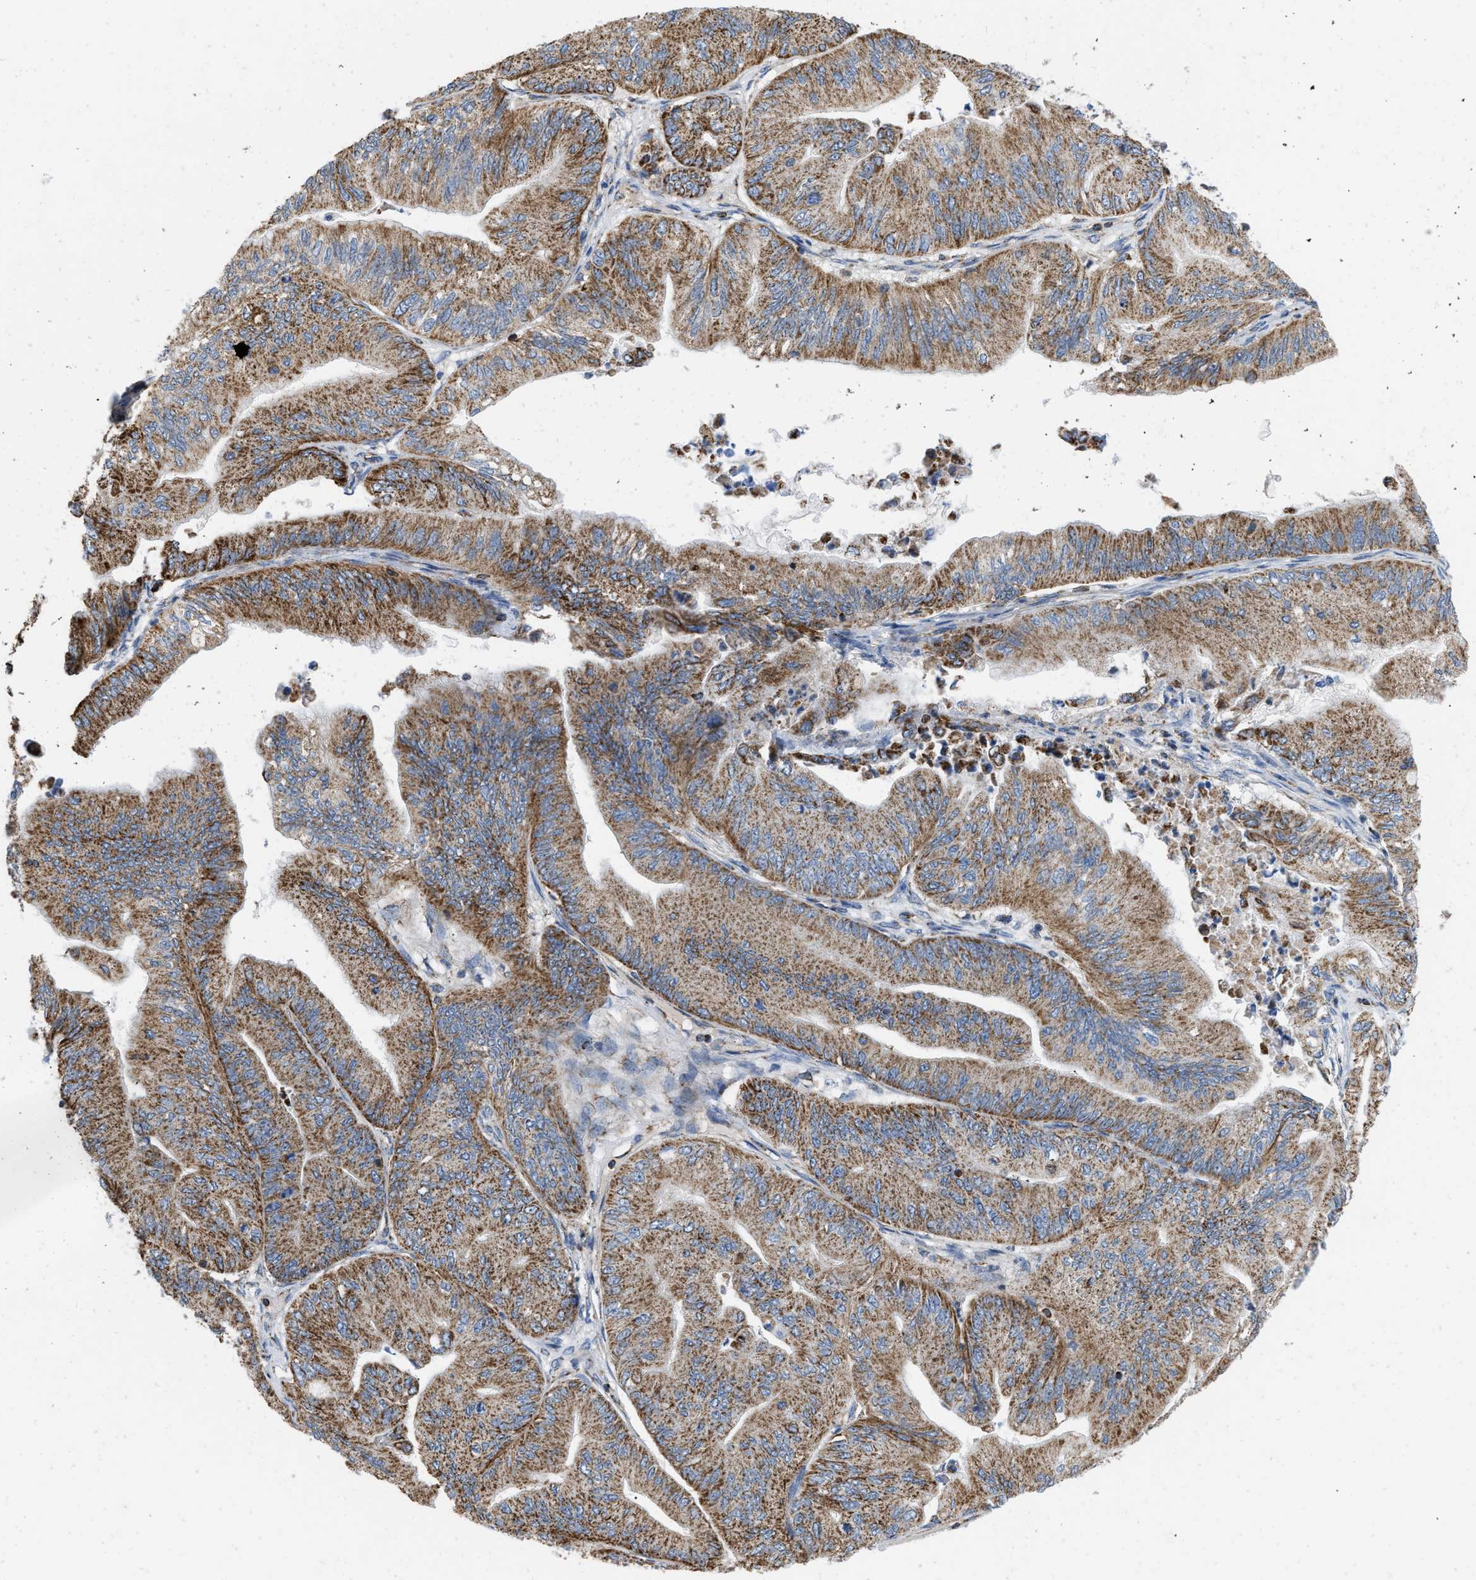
{"staining": {"intensity": "strong", "quantity": ">75%", "location": "cytoplasmic/membranous"}, "tissue": "ovarian cancer", "cell_type": "Tumor cells", "image_type": "cancer", "snomed": [{"axis": "morphology", "description": "Cystadenocarcinoma, mucinous, NOS"}, {"axis": "topography", "description": "Ovary"}], "caption": "The image displays immunohistochemical staining of ovarian cancer (mucinous cystadenocarcinoma). There is strong cytoplasmic/membranous positivity is seen in approximately >75% of tumor cells. Nuclei are stained in blue.", "gene": "GRB10", "patient": {"sex": "female", "age": 61}}